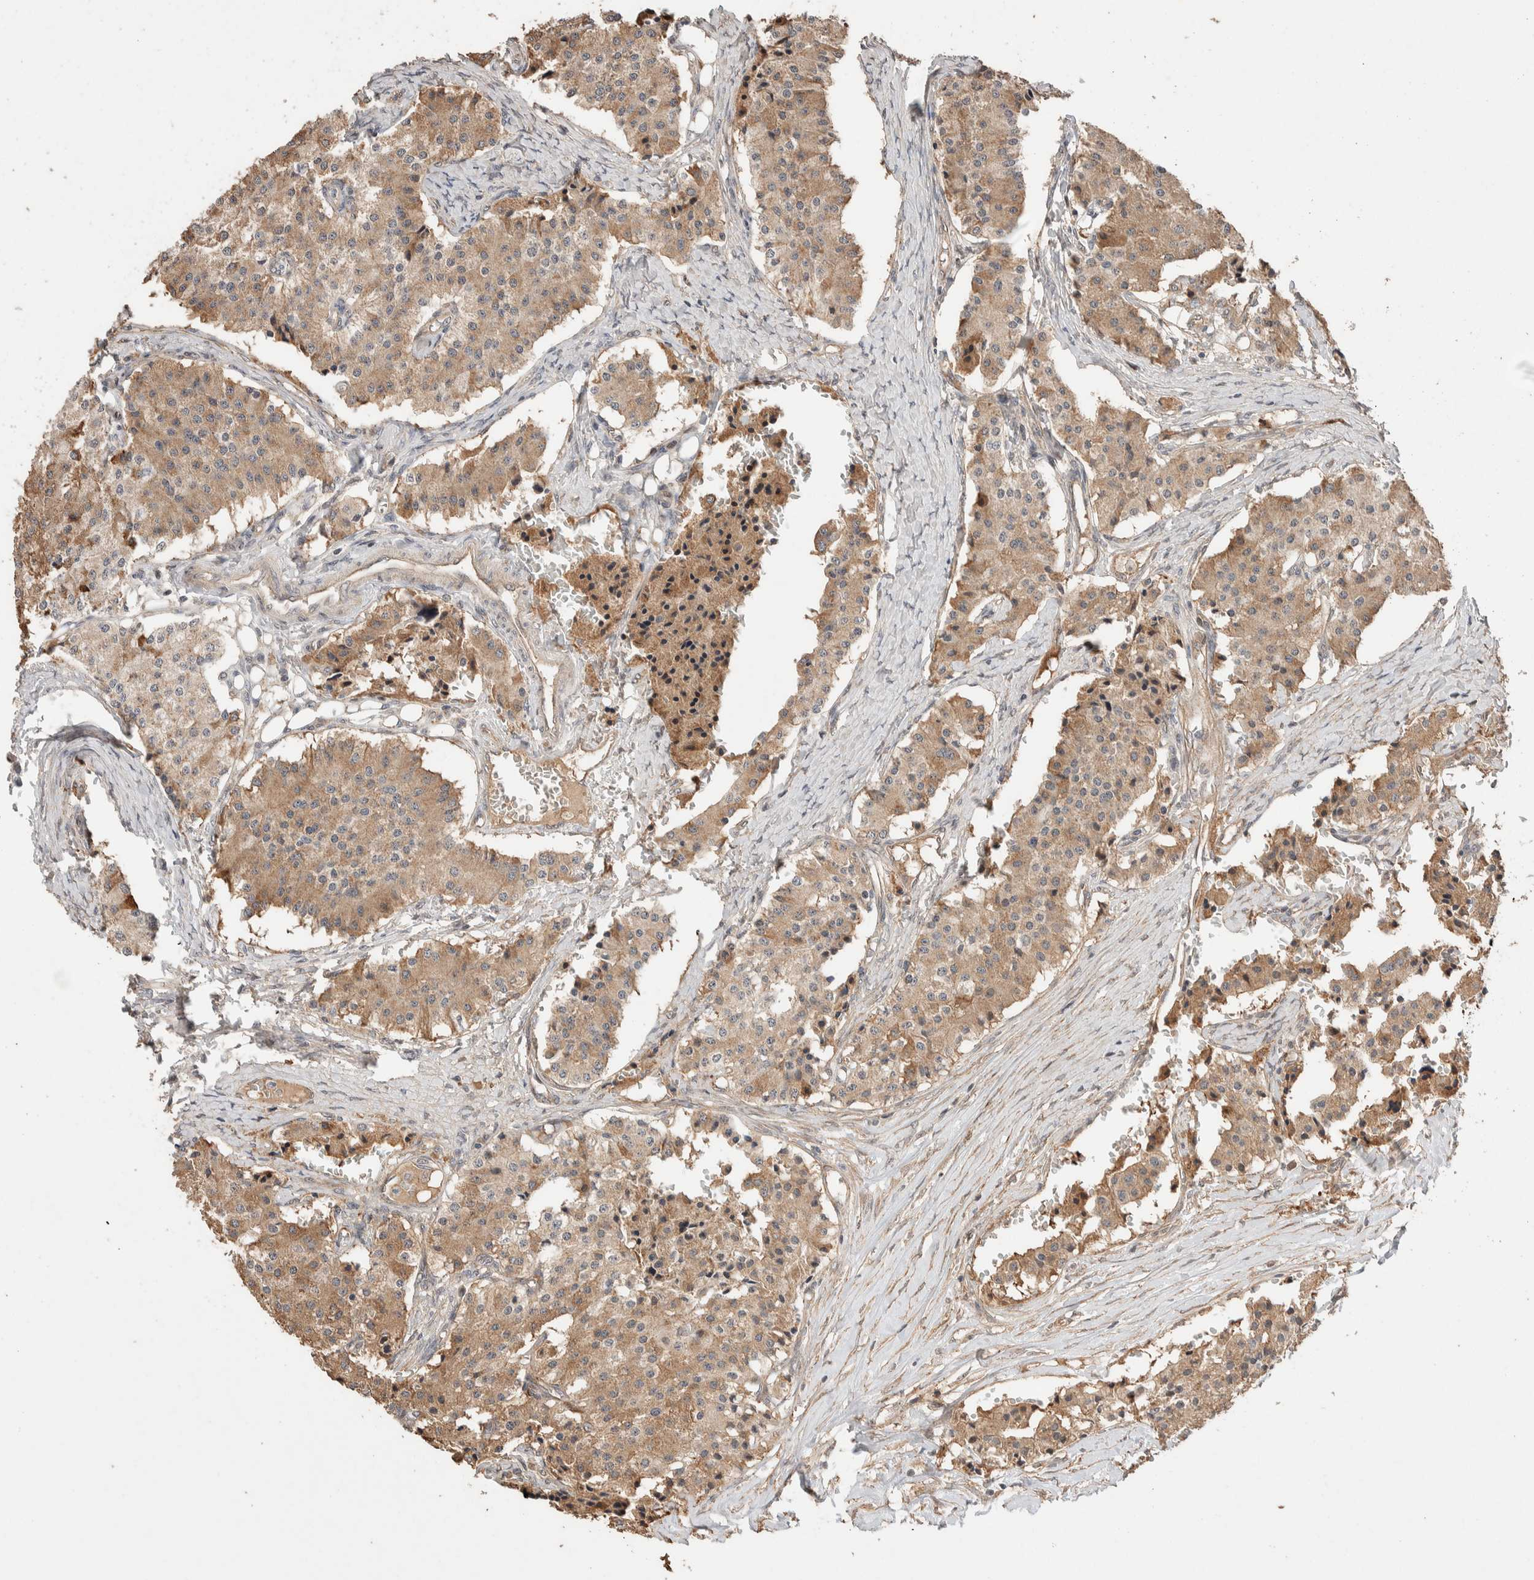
{"staining": {"intensity": "moderate", "quantity": ">75%", "location": "cytoplasmic/membranous"}, "tissue": "carcinoid", "cell_type": "Tumor cells", "image_type": "cancer", "snomed": [{"axis": "morphology", "description": "Carcinoid, malignant, NOS"}, {"axis": "topography", "description": "Colon"}], "caption": "A photomicrograph showing moderate cytoplasmic/membranous staining in about >75% of tumor cells in carcinoid, as visualized by brown immunohistochemical staining.", "gene": "PRDM15", "patient": {"sex": "female", "age": 52}}